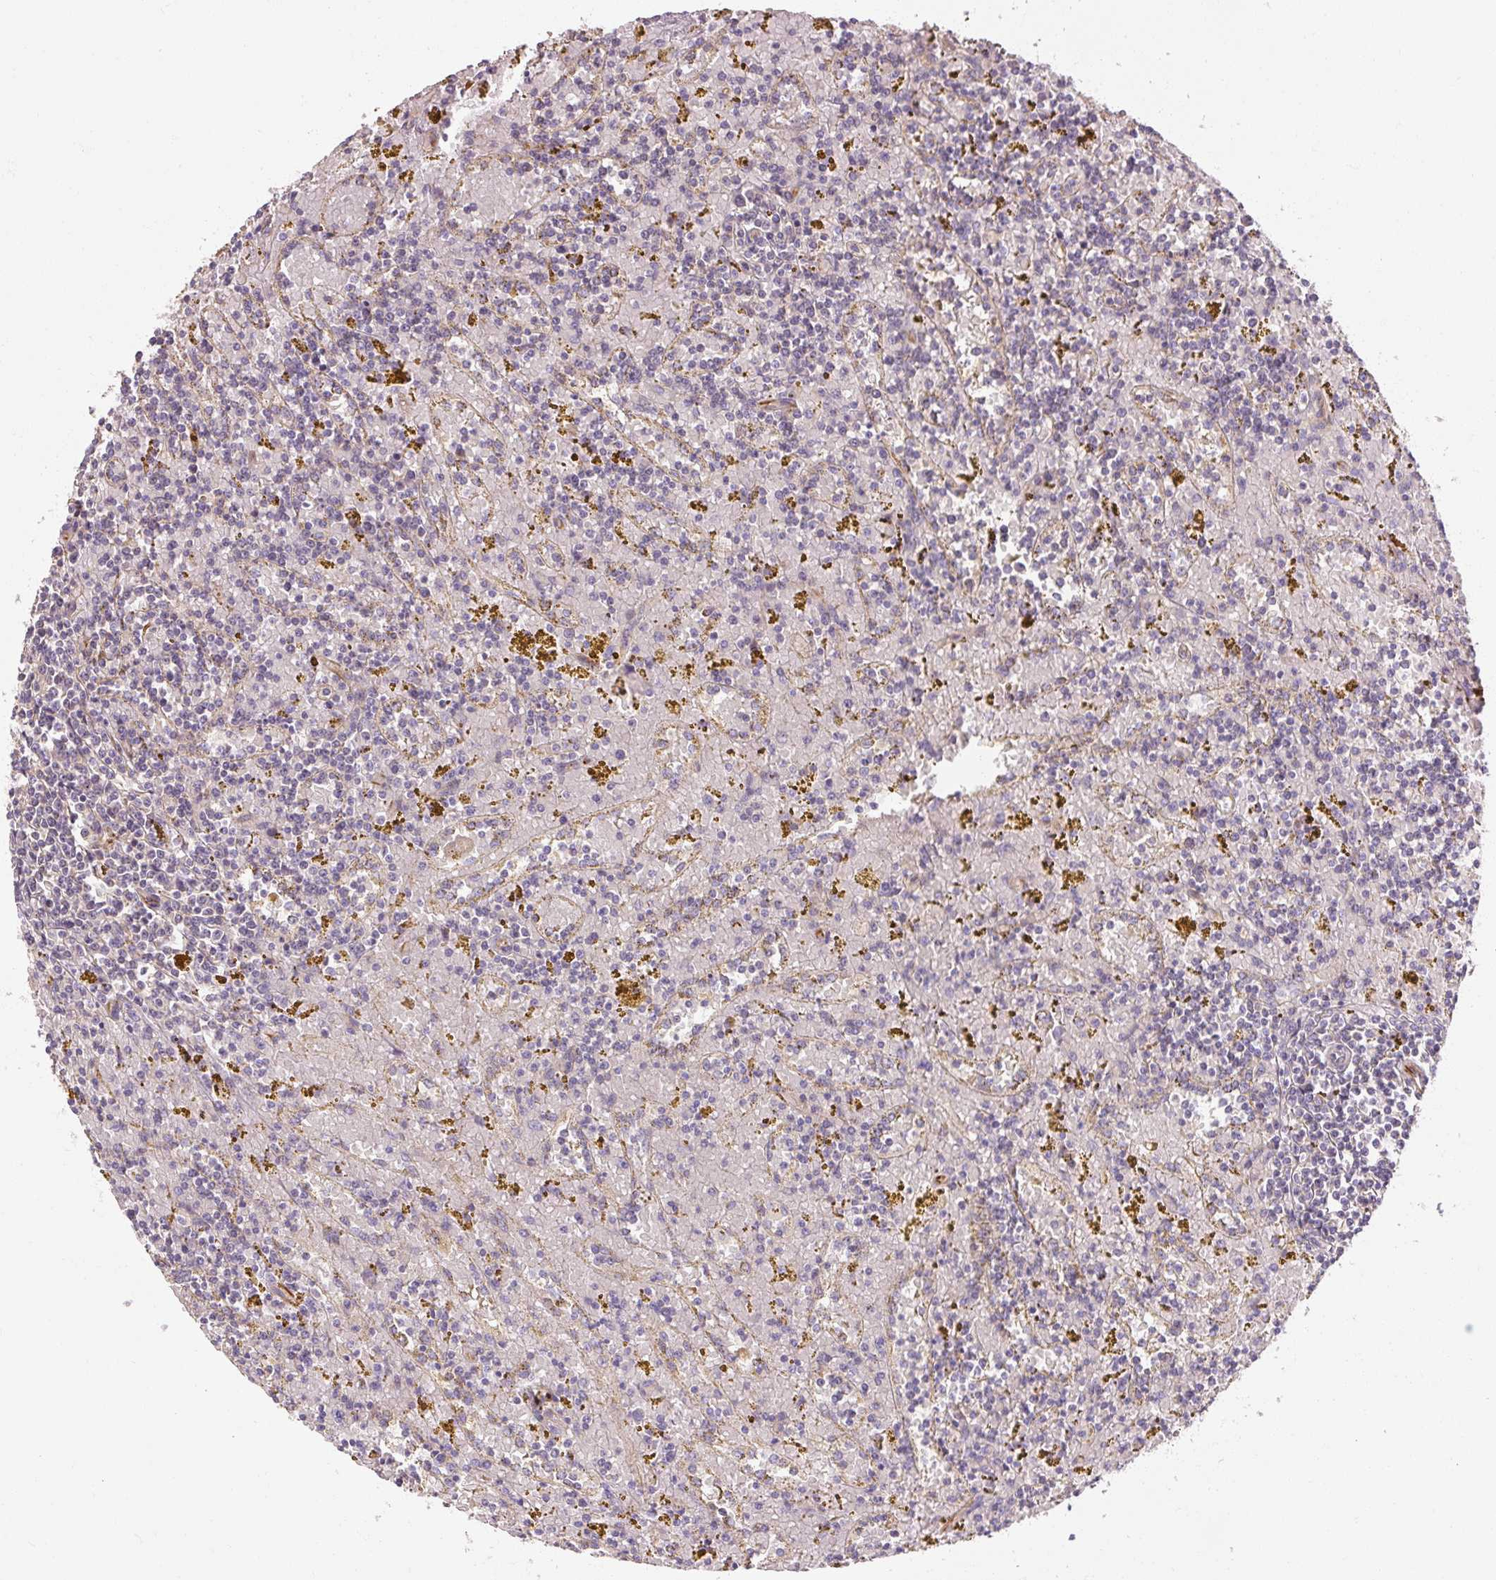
{"staining": {"intensity": "negative", "quantity": "none", "location": "none"}, "tissue": "lymphoma", "cell_type": "Tumor cells", "image_type": "cancer", "snomed": [{"axis": "morphology", "description": "Malignant lymphoma, non-Hodgkin's type, Low grade"}, {"axis": "topography", "description": "Spleen"}, {"axis": "topography", "description": "Lymph node"}], "caption": "The photomicrograph displays no staining of tumor cells in malignant lymphoma, non-Hodgkin's type (low-grade).", "gene": "RB1CC1", "patient": {"sex": "female", "age": 66}}